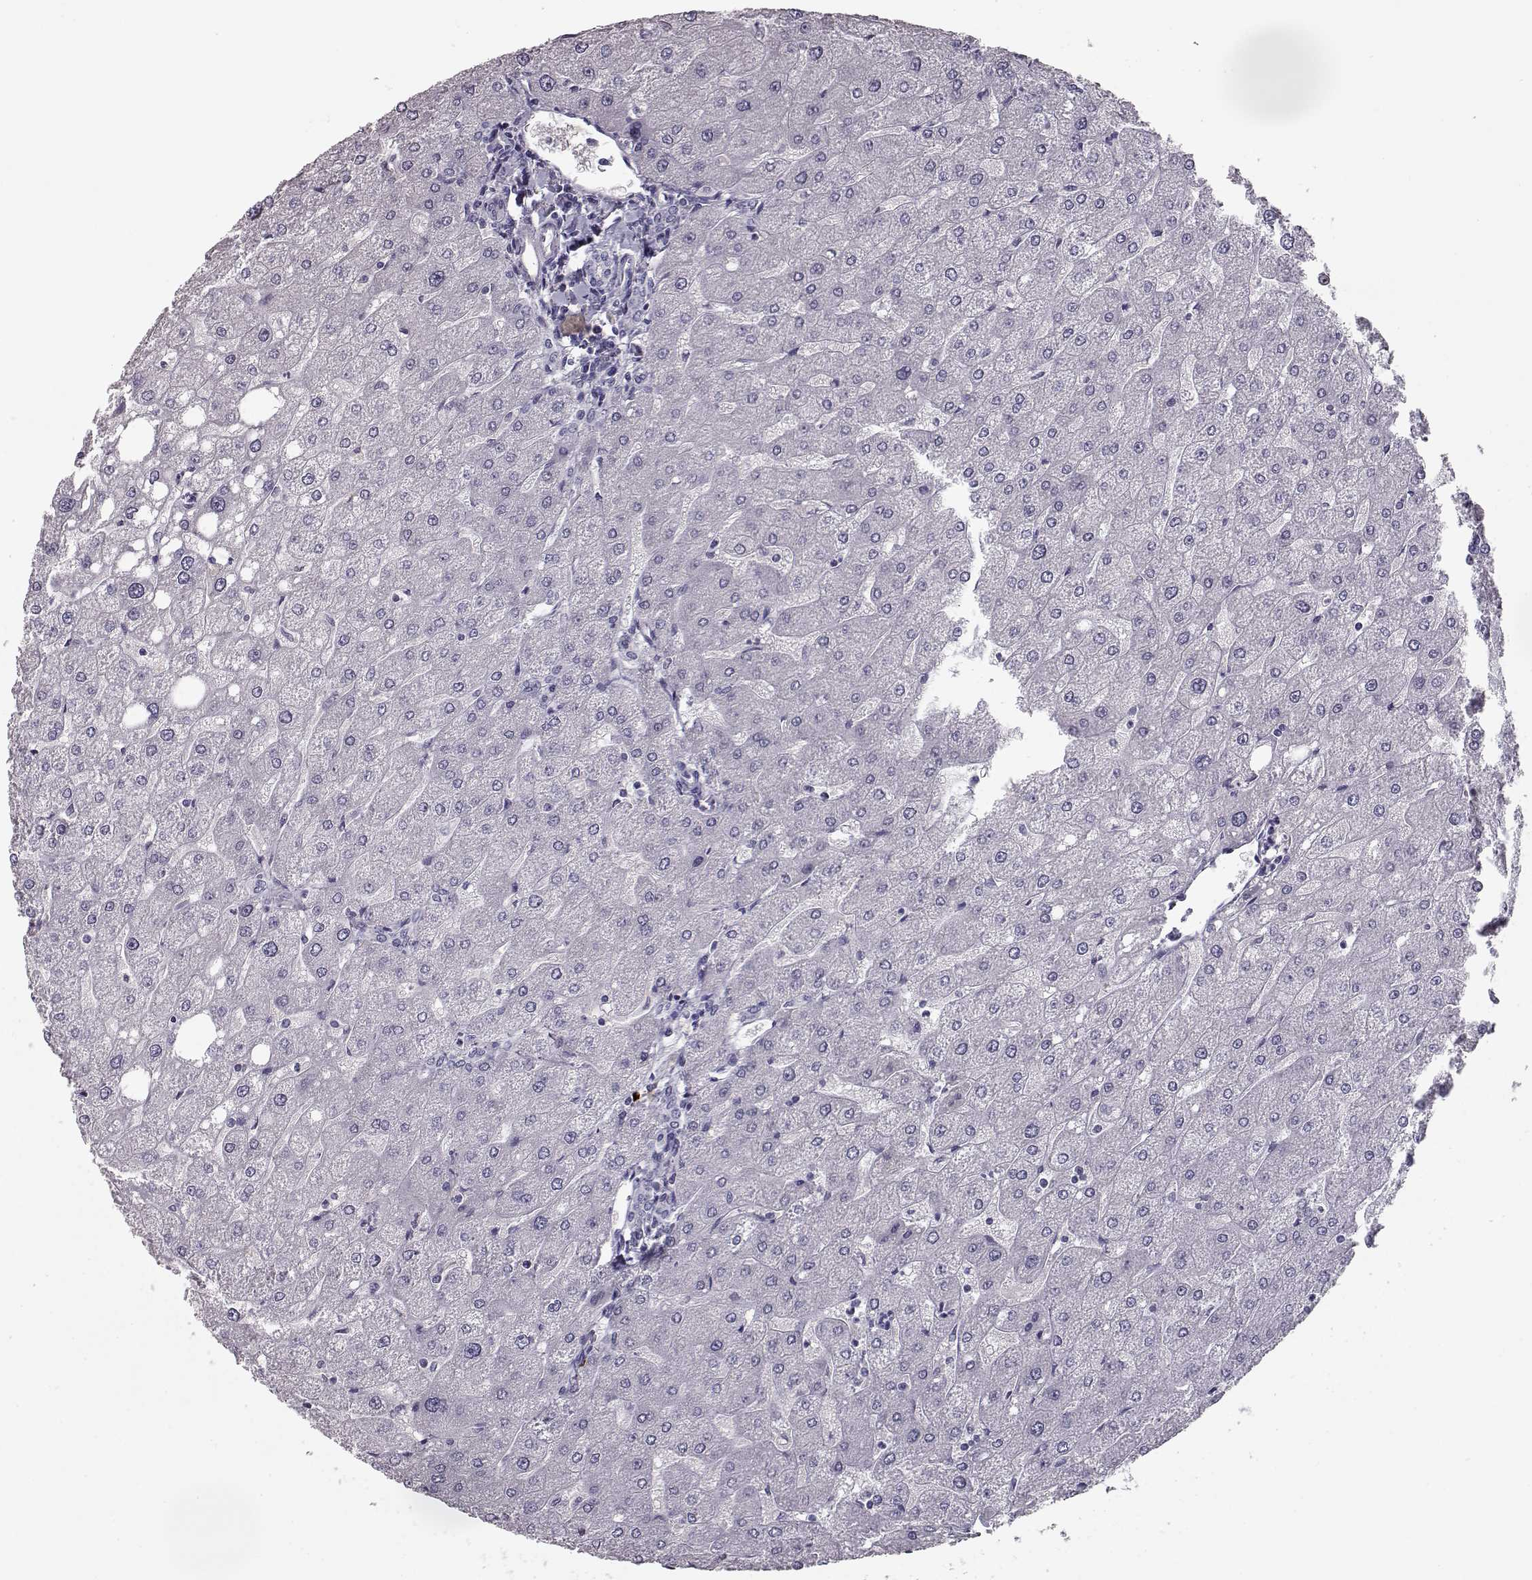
{"staining": {"intensity": "negative", "quantity": "none", "location": "none"}, "tissue": "liver", "cell_type": "Cholangiocytes", "image_type": "normal", "snomed": [{"axis": "morphology", "description": "Normal tissue, NOS"}, {"axis": "topography", "description": "Liver"}], "caption": "DAB immunohistochemical staining of unremarkable human liver reveals no significant positivity in cholangiocytes. The staining was performed using DAB (3,3'-diaminobenzidine) to visualize the protein expression in brown, while the nuclei were stained in blue with hematoxylin (Magnification: 20x).", "gene": "CCL19", "patient": {"sex": "male", "age": 67}}